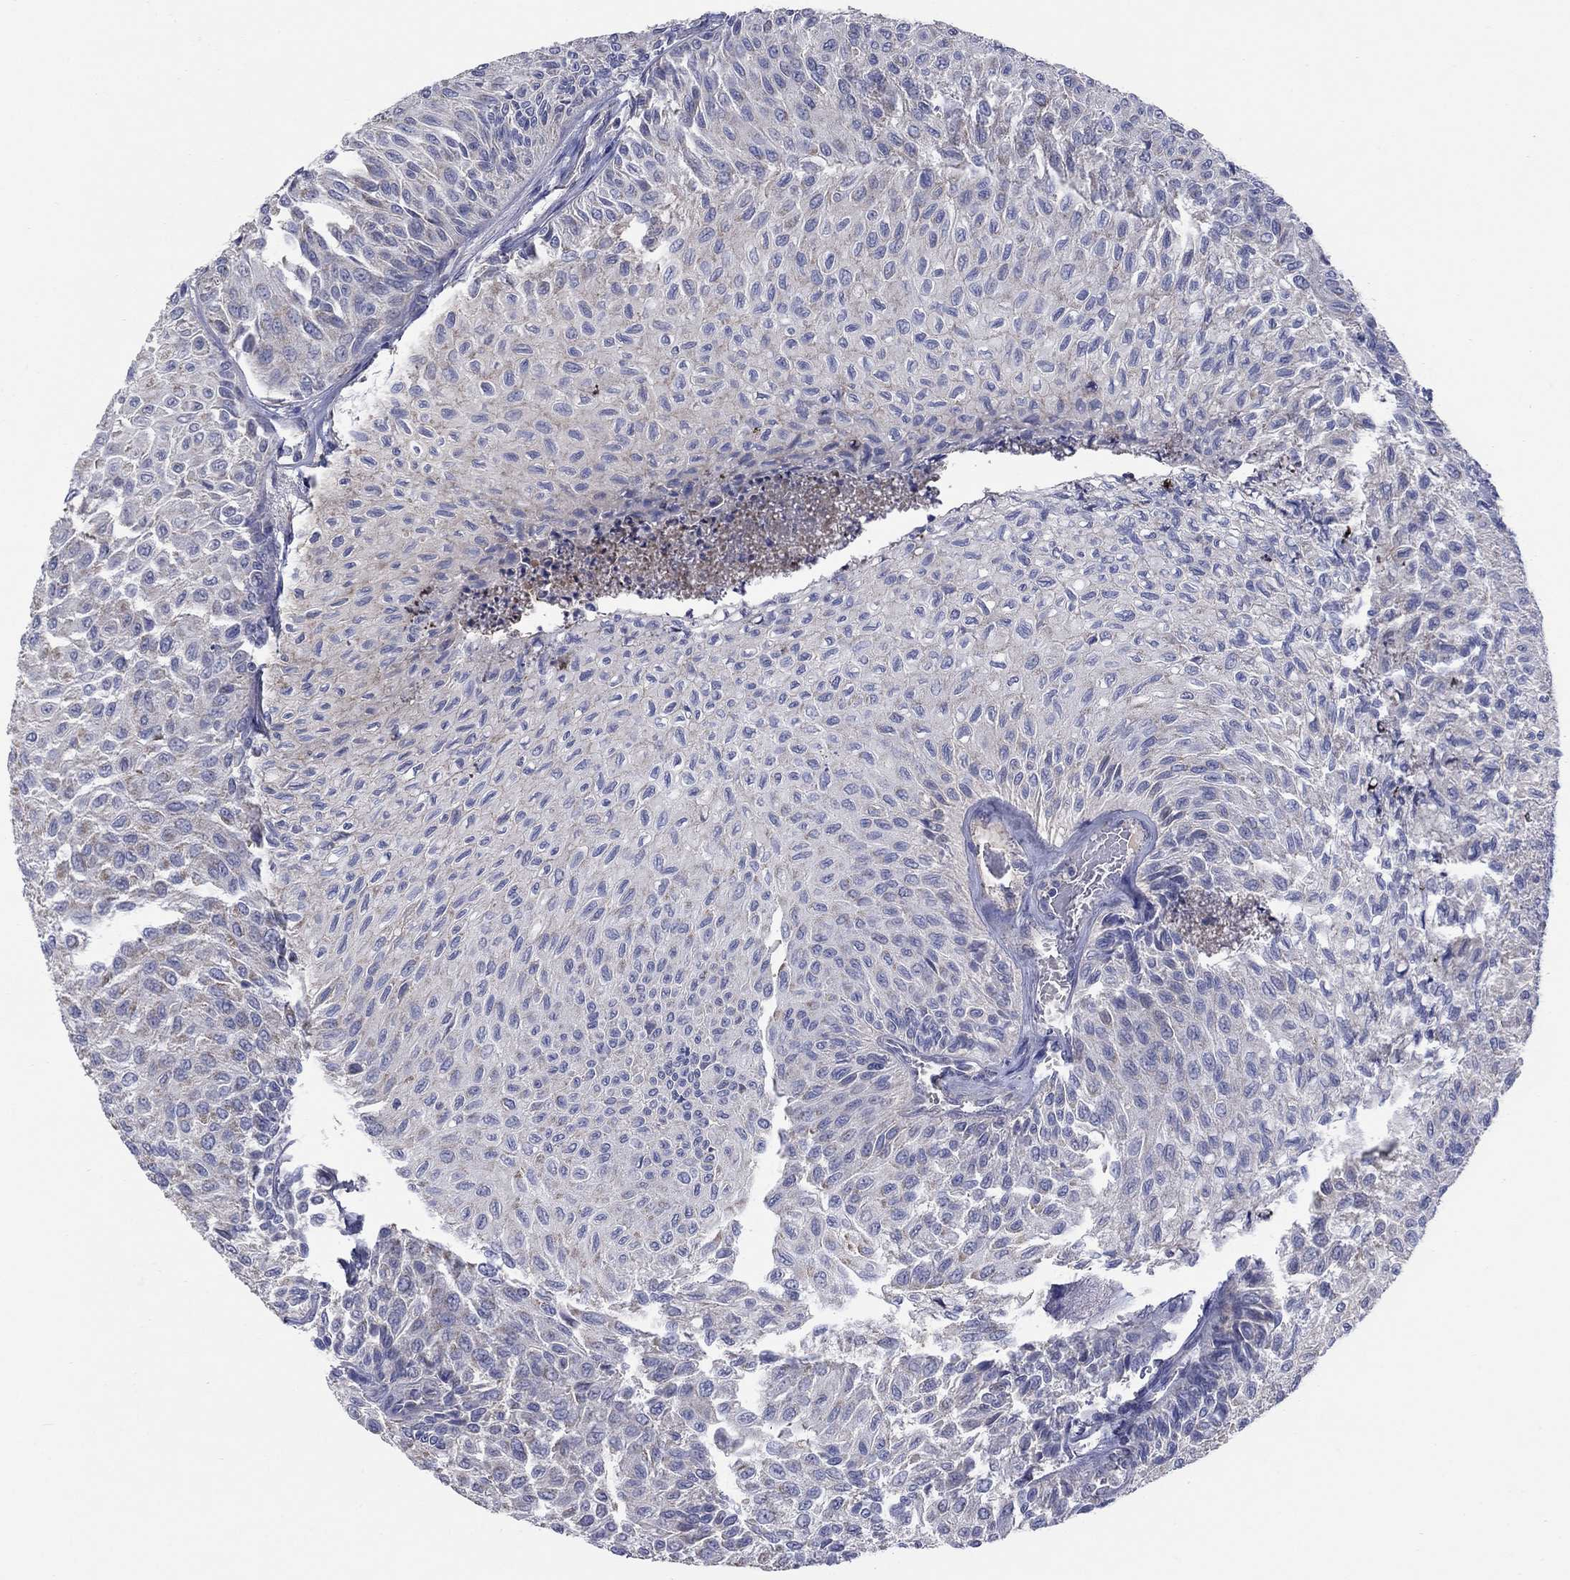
{"staining": {"intensity": "negative", "quantity": "none", "location": "none"}, "tissue": "urothelial cancer", "cell_type": "Tumor cells", "image_type": "cancer", "snomed": [{"axis": "morphology", "description": "Urothelial carcinoma, Low grade"}, {"axis": "topography", "description": "Urinary bladder"}], "caption": "Immunohistochemistry (IHC) image of neoplastic tissue: low-grade urothelial carcinoma stained with DAB (3,3'-diaminobenzidine) exhibits no significant protein expression in tumor cells.", "gene": "CLVS1", "patient": {"sex": "male", "age": 78}}